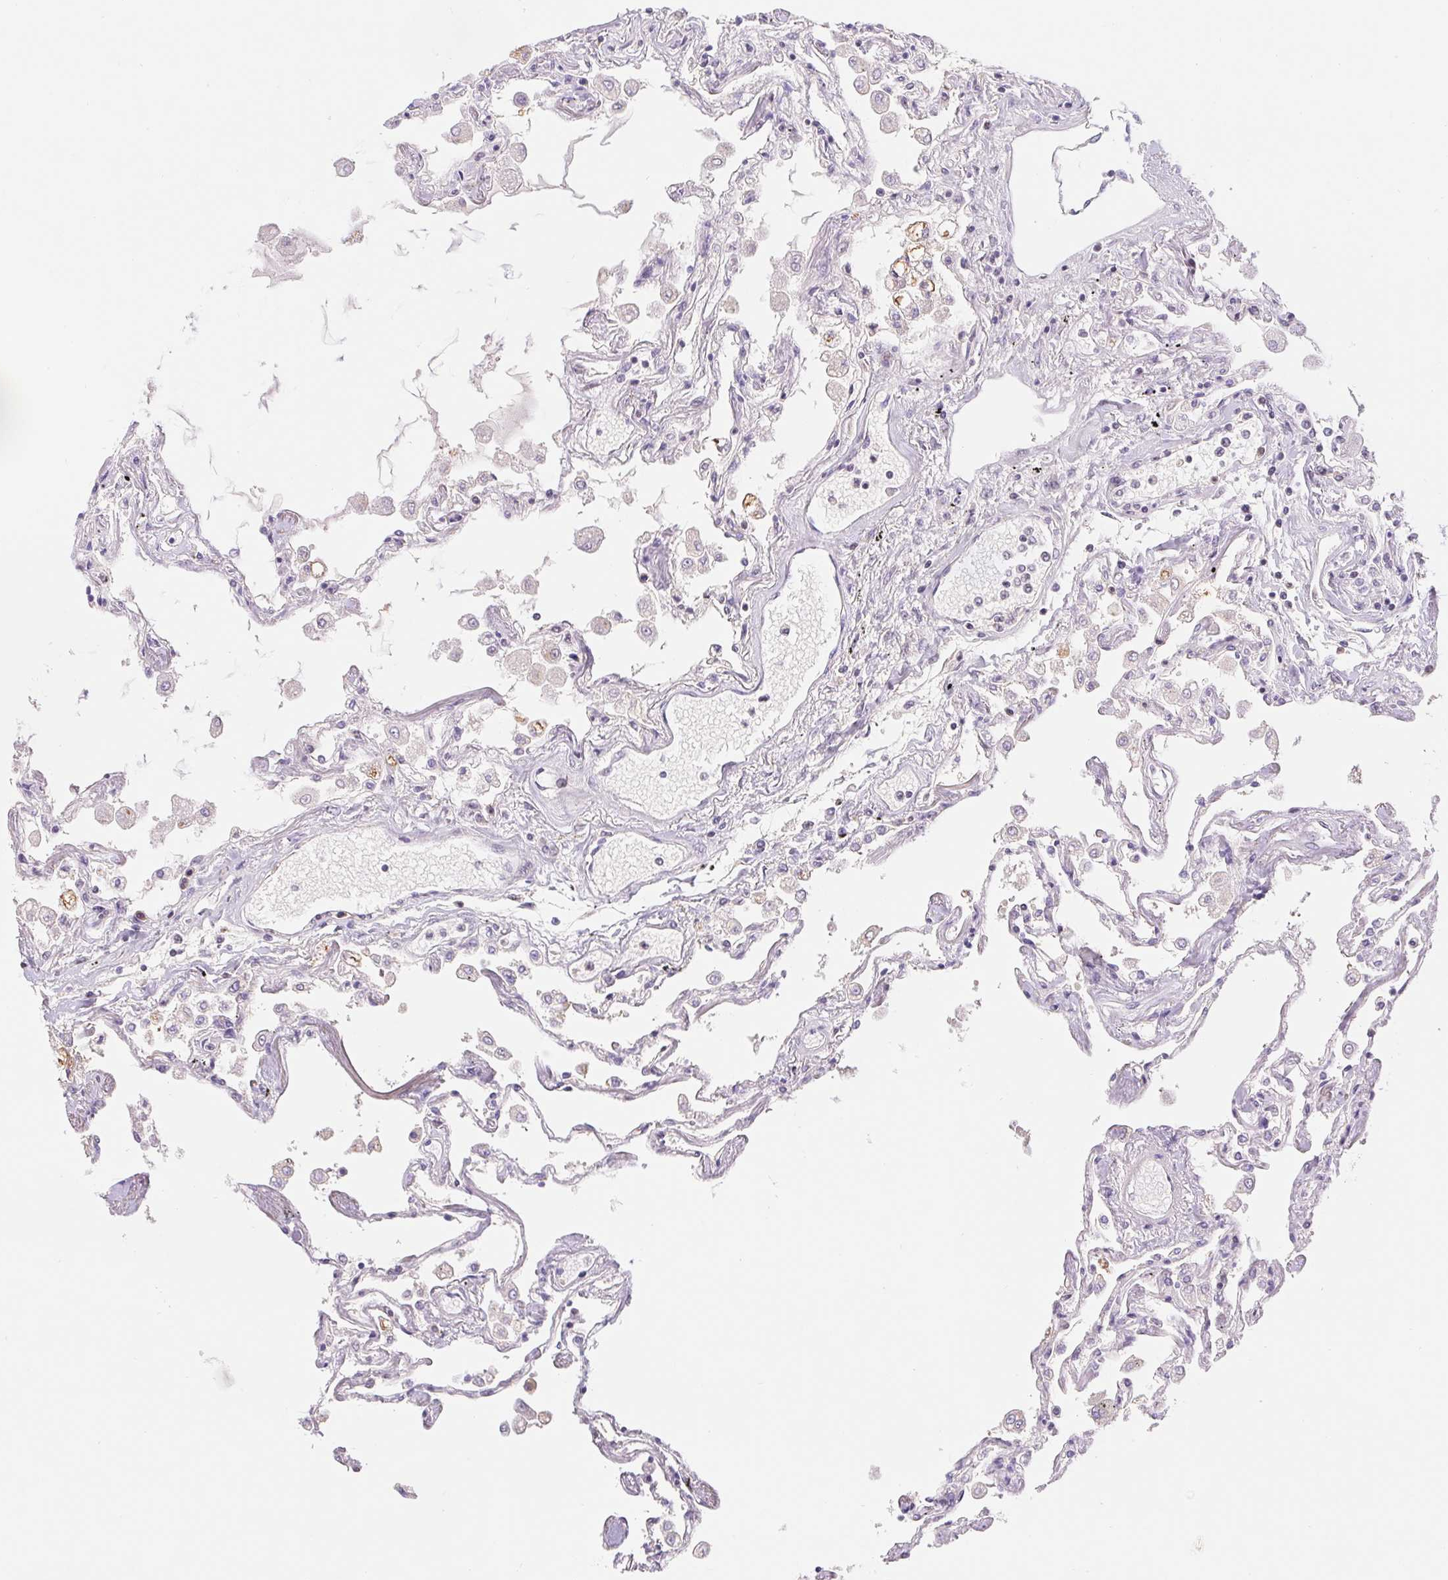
{"staining": {"intensity": "weak", "quantity": "25%-75%", "location": "nuclear"}, "tissue": "lung", "cell_type": "Alveolar cells", "image_type": "normal", "snomed": [{"axis": "morphology", "description": "Normal tissue, NOS"}, {"axis": "morphology", "description": "Adenocarcinoma, NOS"}, {"axis": "topography", "description": "Cartilage tissue"}, {"axis": "topography", "description": "Lung"}], "caption": "Protein expression analysis of unremarkable lung demonstrates weak nuclear staining in about 25%-75% of alveolar cells.", "gene": "TRERF1", "patient": {"sex": "female", "age": 67}}